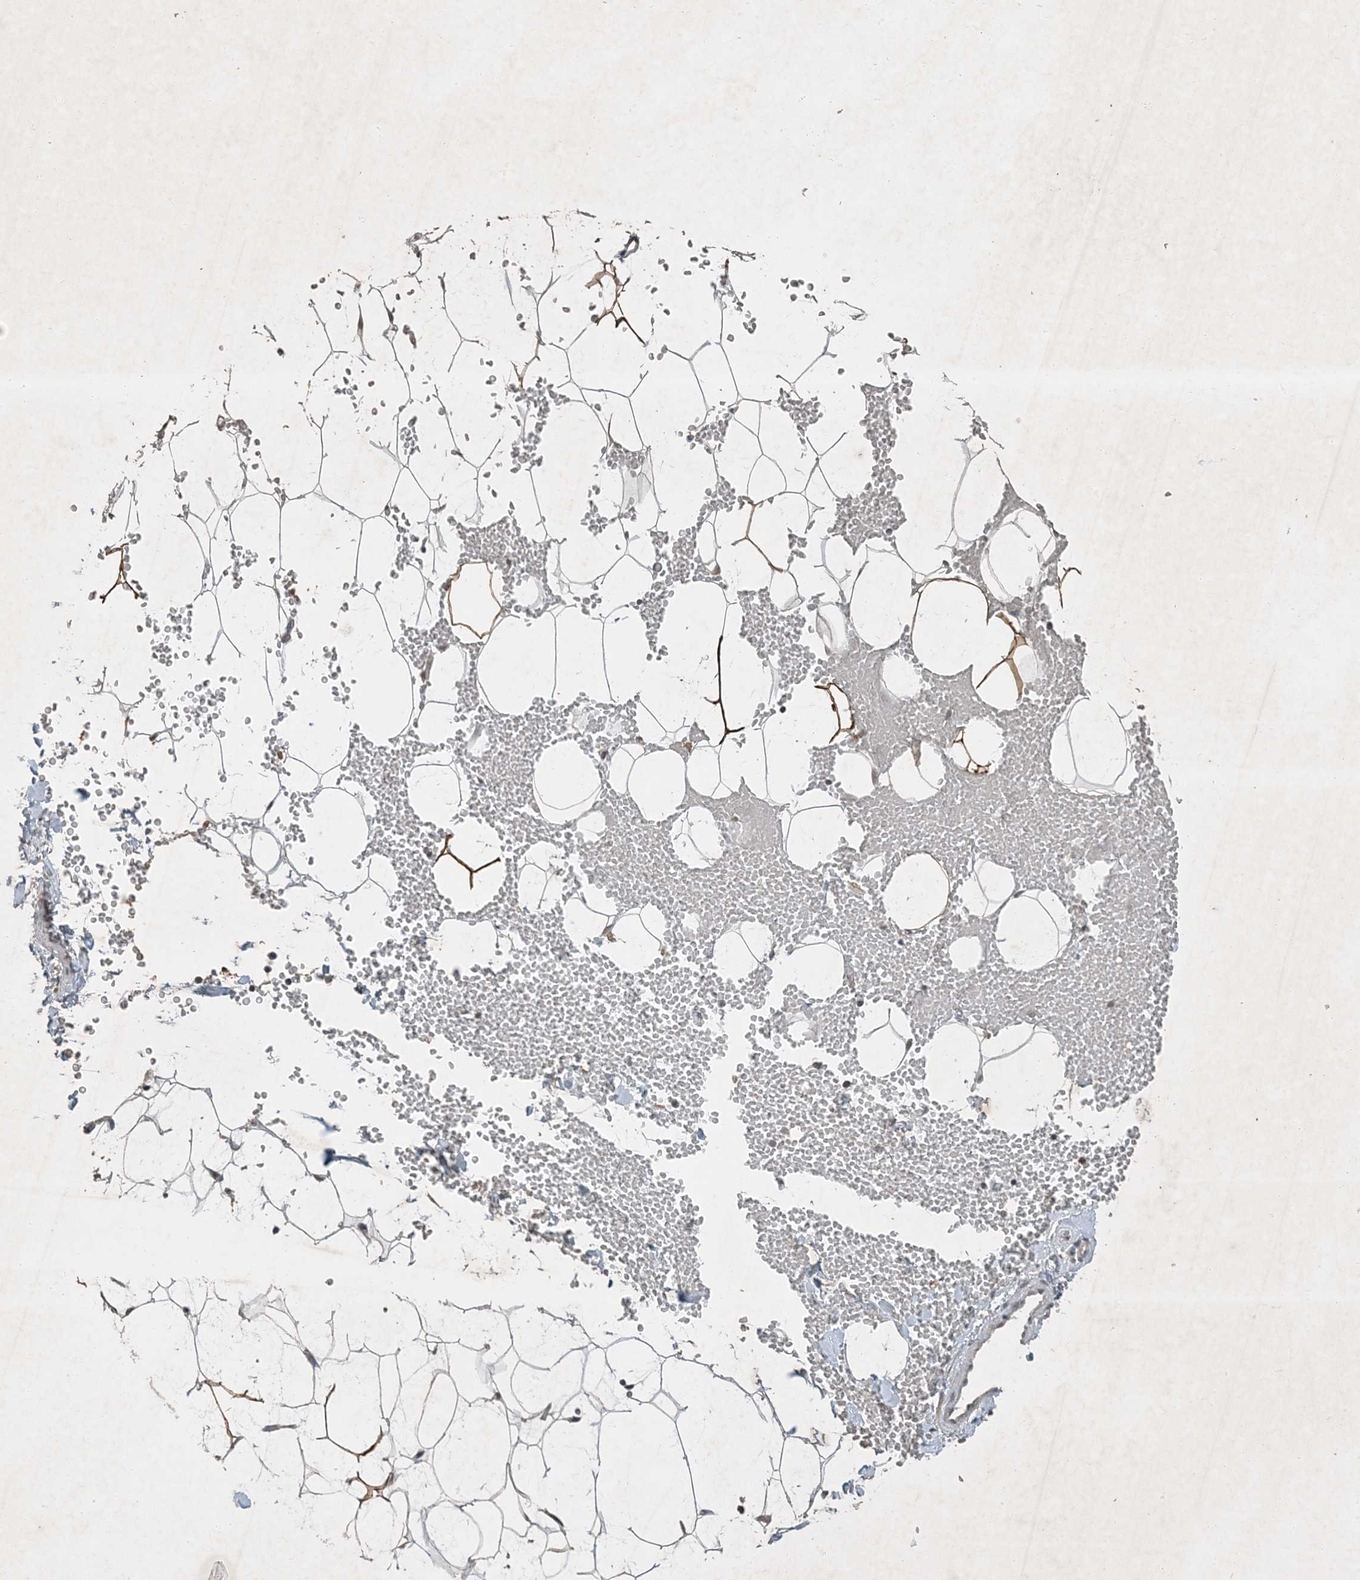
{"staining": {"intensity": "moderate", "quantity": "<25%", "location": "cytoplasmic/membranous"}, "tissue": "adipose tissue", "cell_type": "Adipocytes", "image_type": "normal", "snomed": [{"axis": "morphology", "description": "Normal tissue, NOS"}, {"axis": "topography", "description": "Breast"}], "caption": "Immunohistochemistry (IHC) photomicrograph of unremarkable adipose tissue: human adipose tissue stained using IHC exhibits low levels of moderate protein expression localized specifically in the cytoplasmic/membranous of adipocytes, appearing as a cytoplasmic/membranous brown color.", "gene": "MDN1", "patient": {"sex": "female", "age": 23}}